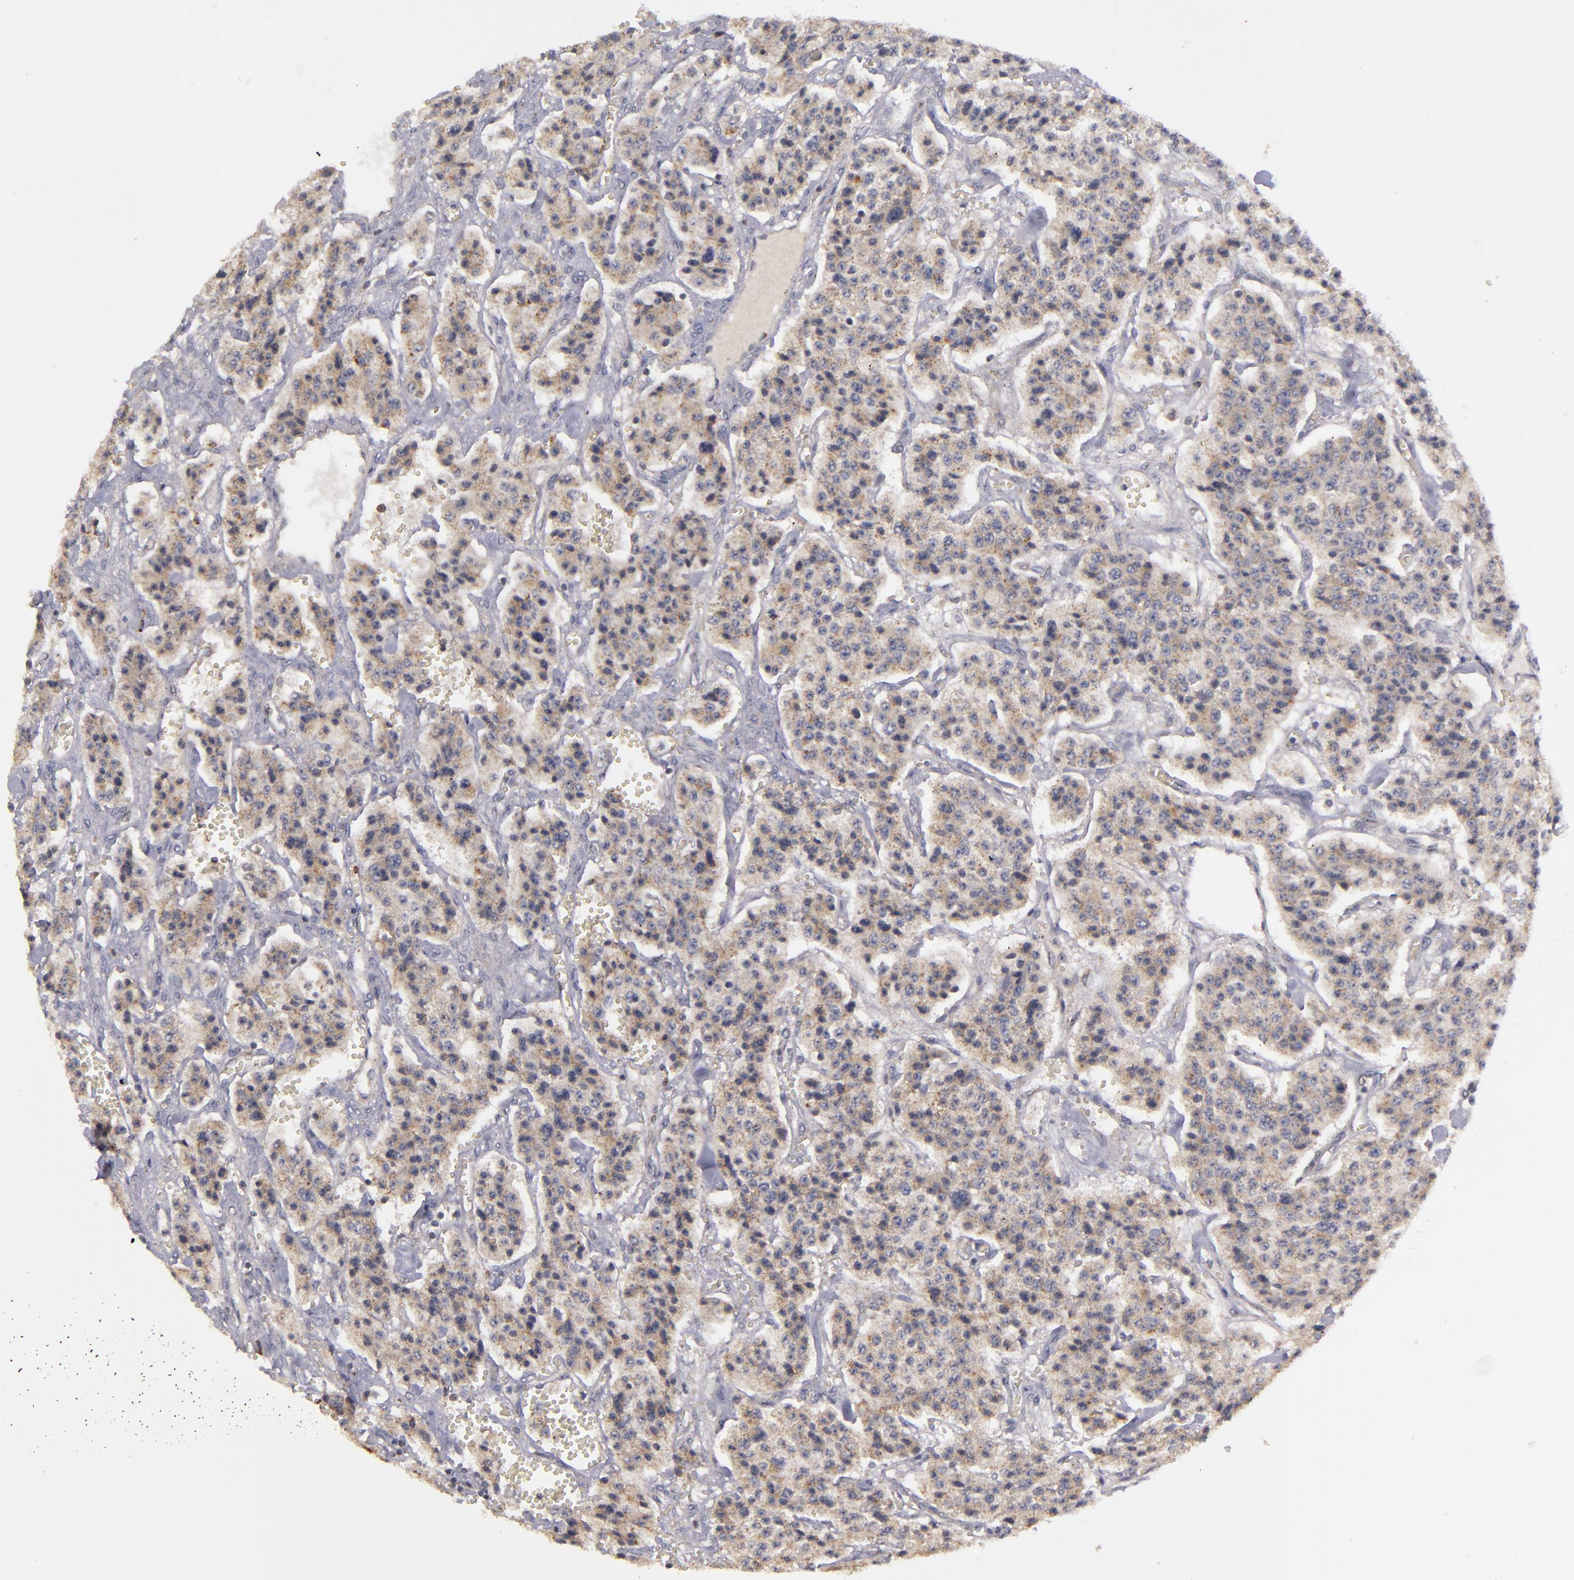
{"staining": {"intensity": "moderate", "quantity": ">75%", "location": "cytoplasmic/membranous"}, "tissue": "carcinoid", "cell_type": "Tumor cells", "image_type": "cancer", "snomed": [{"axis": "morphology", "description": "Carcinoid, malignant, NOS"}, {"axis": "topography", "description": "Small intestine"}], "caption": "Carcinoid stained with IHC displays moderate cytoplasmic/membranous staining in approximately >75% of tumor cells.", "gene": "ZFYVE1", "patient": {"sex": "male", "age": 52}}